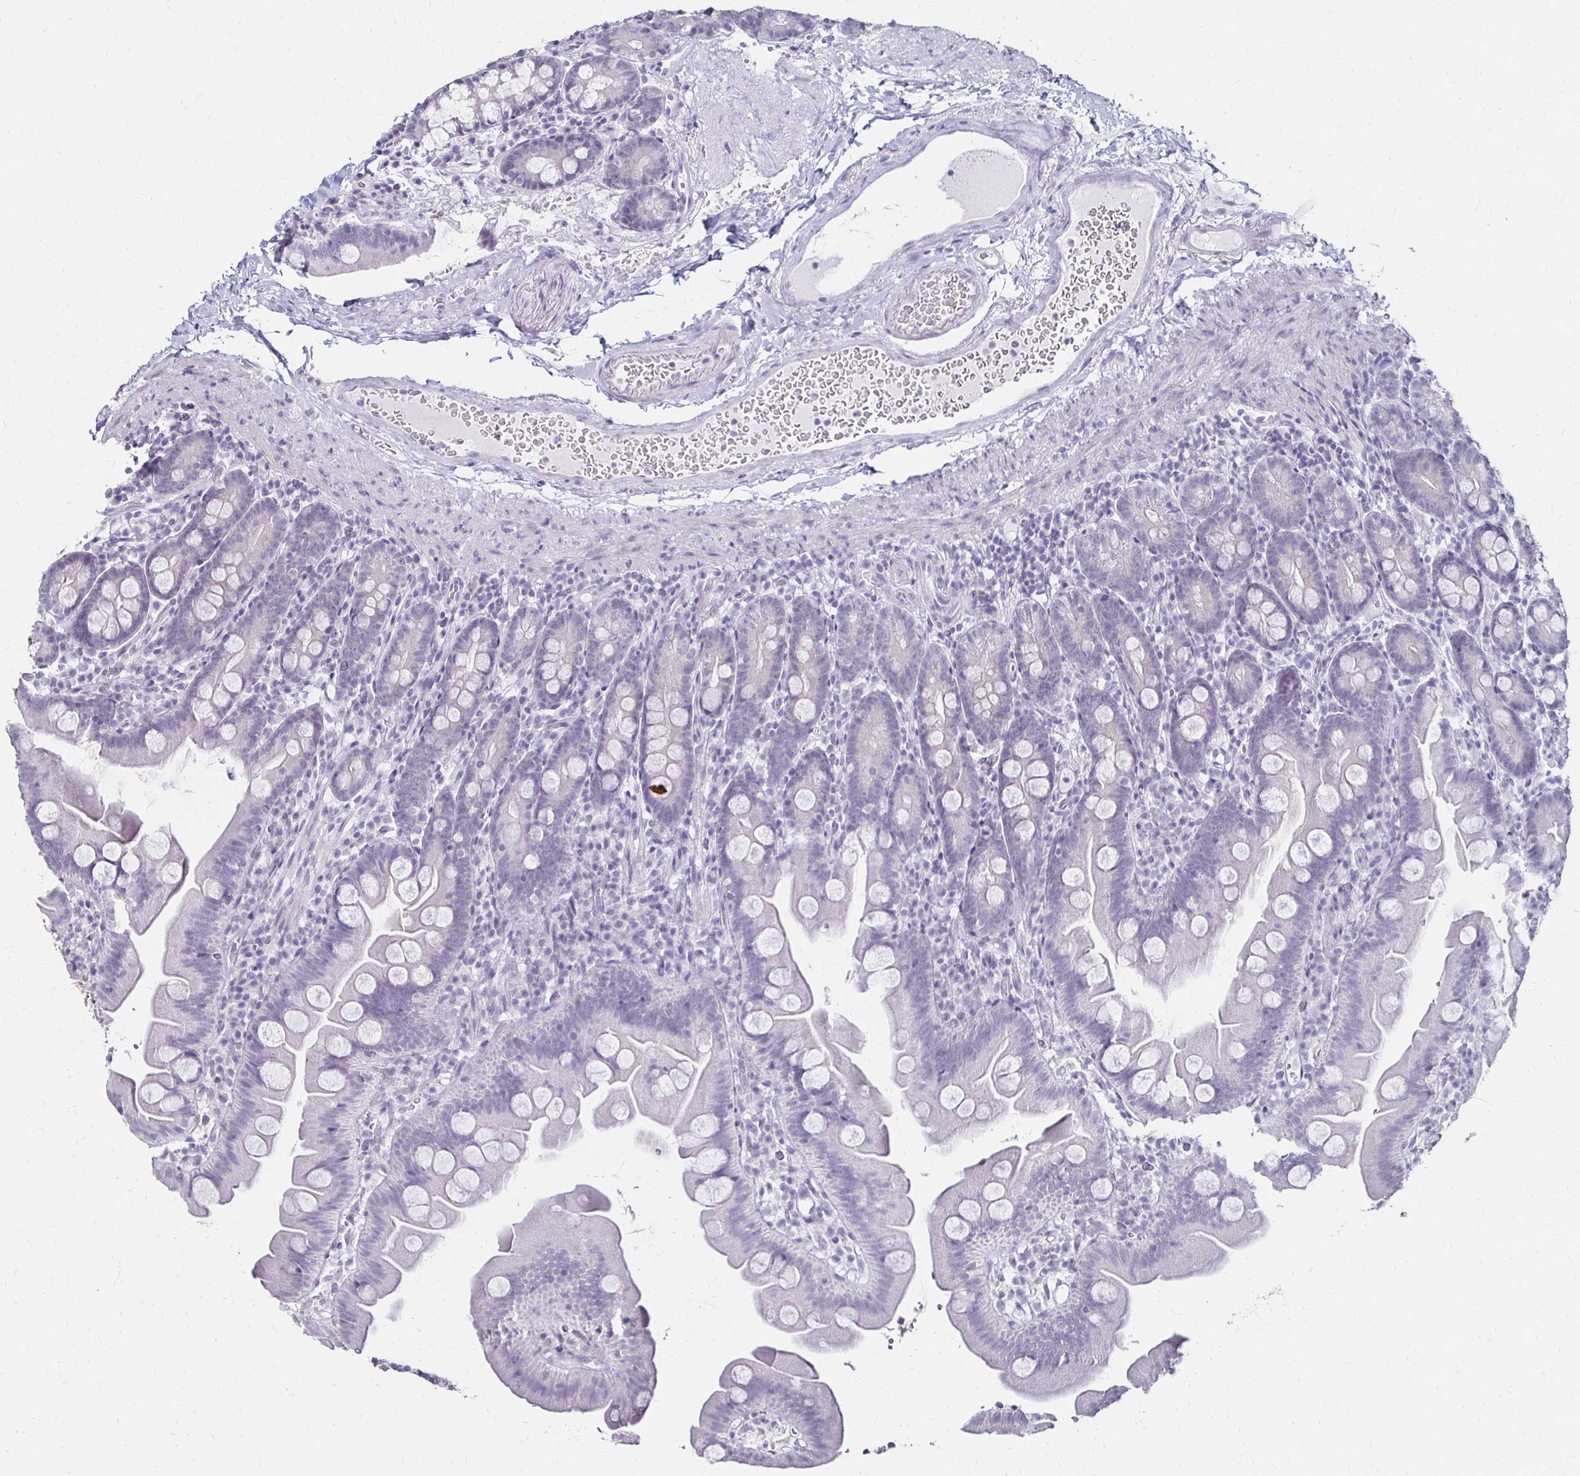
{"staining": {"intensity": "negative", "quantity": "none", "location": "none"}, "tissue": "small intestine", "cell_type": "Glandular cells", "image_type": "normal", "snomed": [{"axis": "morphology", "description": "Normal tissue, NOS"}, {"axis": "topography", "description": "Small intestine"}], "caption": "Unremarkable small intestine was stained to show a protein in brown. There is no significant positivity in glandular cells. (DAB IHC visualized using brightfield microscopy, high magnification).", "gene": "TOMM34", "patient": {"sex": "female", "age": 68}}